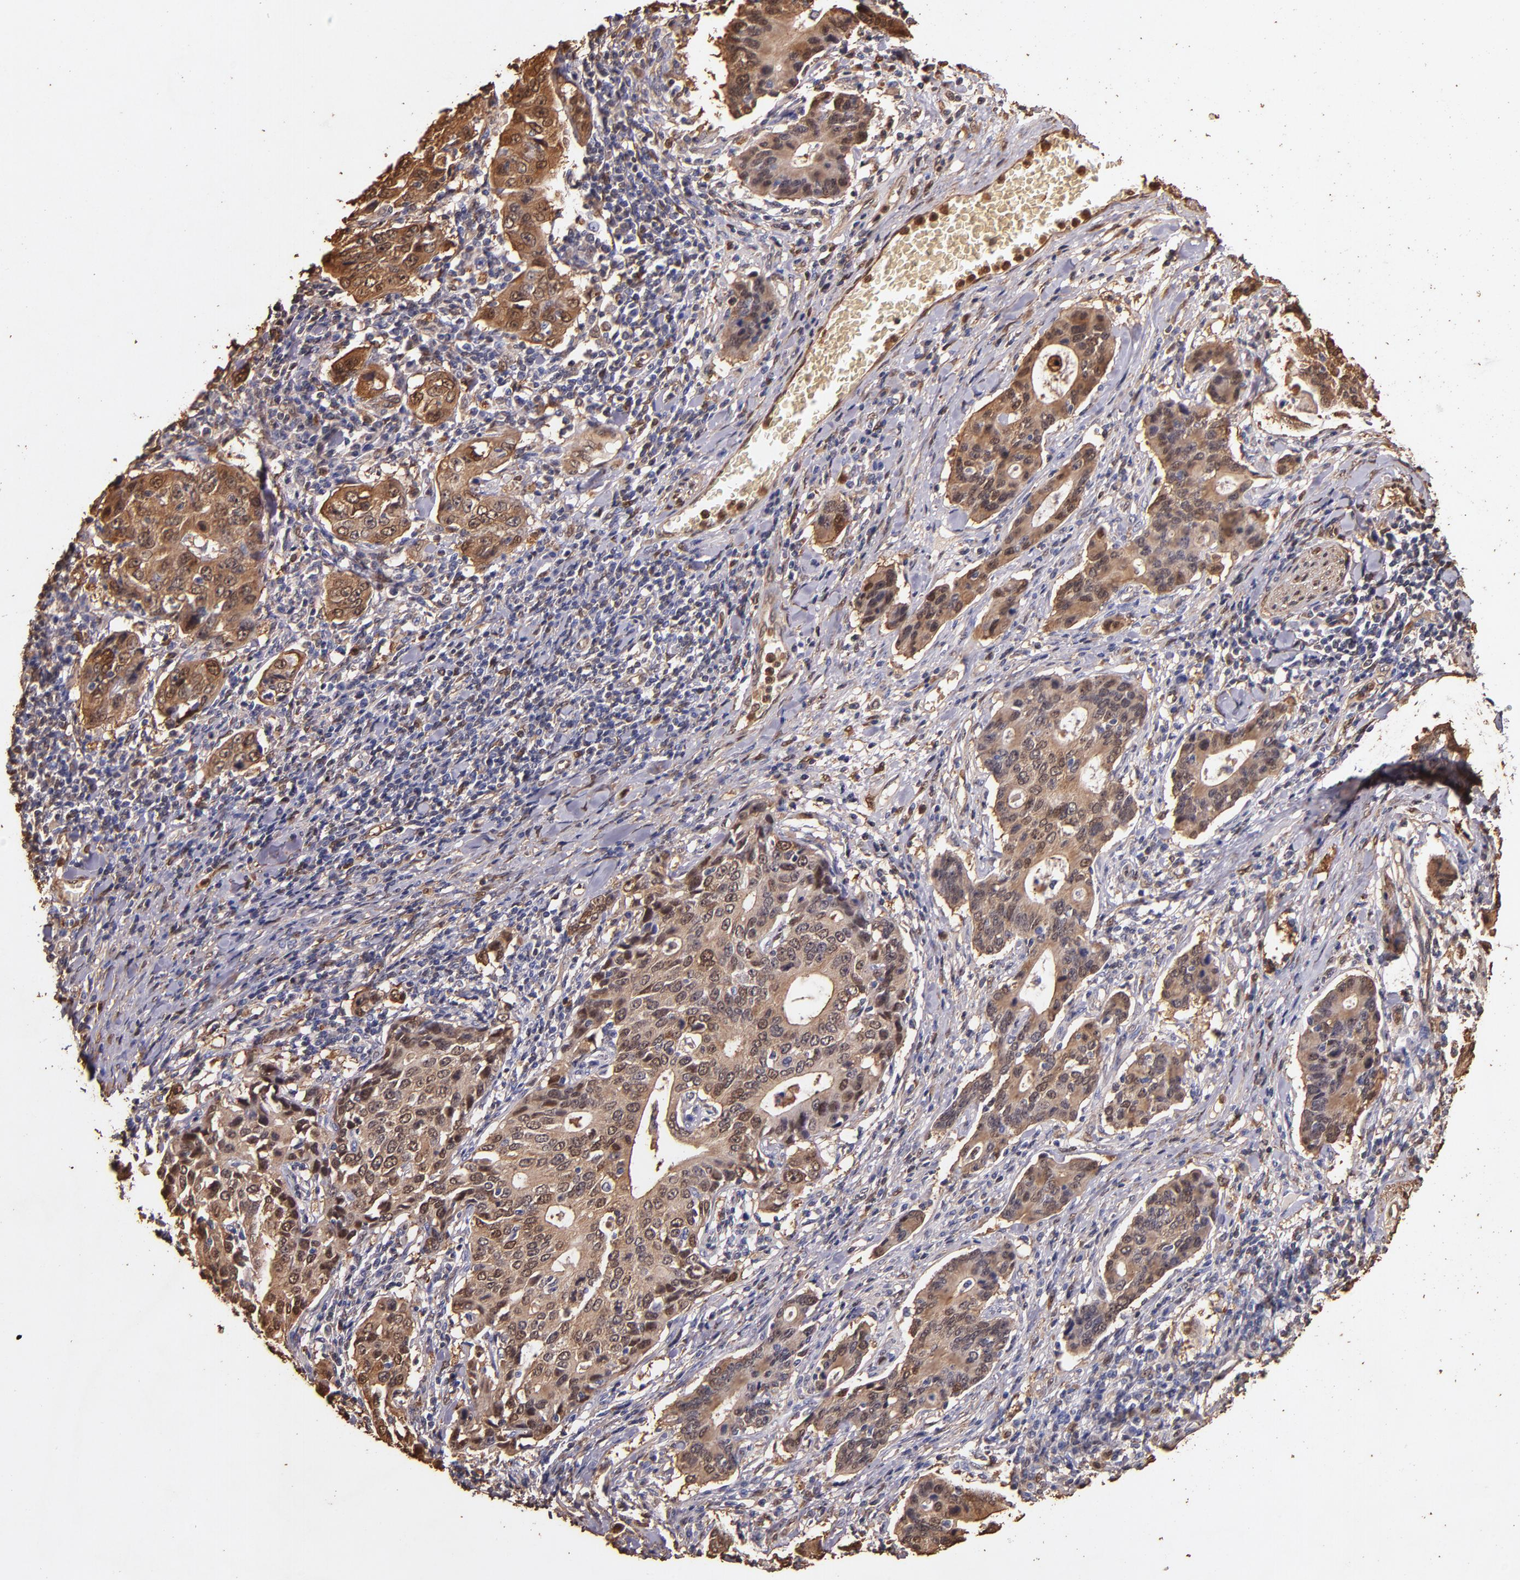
{"staining": {"intensity": "moderate", "quantity": ">75%", "location": "cytoplasmic/membranous"}, "tissue": "stomach cancer", "cell_type": "Tumor cells", "image_type": "cancer", "snomed": [{"axis": "morphology", "description": "Adenocarcinoma, NOS"}, {"axis": "topography", "description": "Esophagus"}, {"axis": "topography", "description": "Stomach"}], "caption": "Immunohistochemical staining of stomach adenocarcinoma demonstrates medium levels of moderate cytoplasmic/membranous protein positivity in about >75% of tumor cells. (DAB (3,3'-diaminobenzidine) IHC, brown staining for protein, blue staining for nuclei).", "gene": "S100A6", "patient": {"sex": "male", "age": 74}}